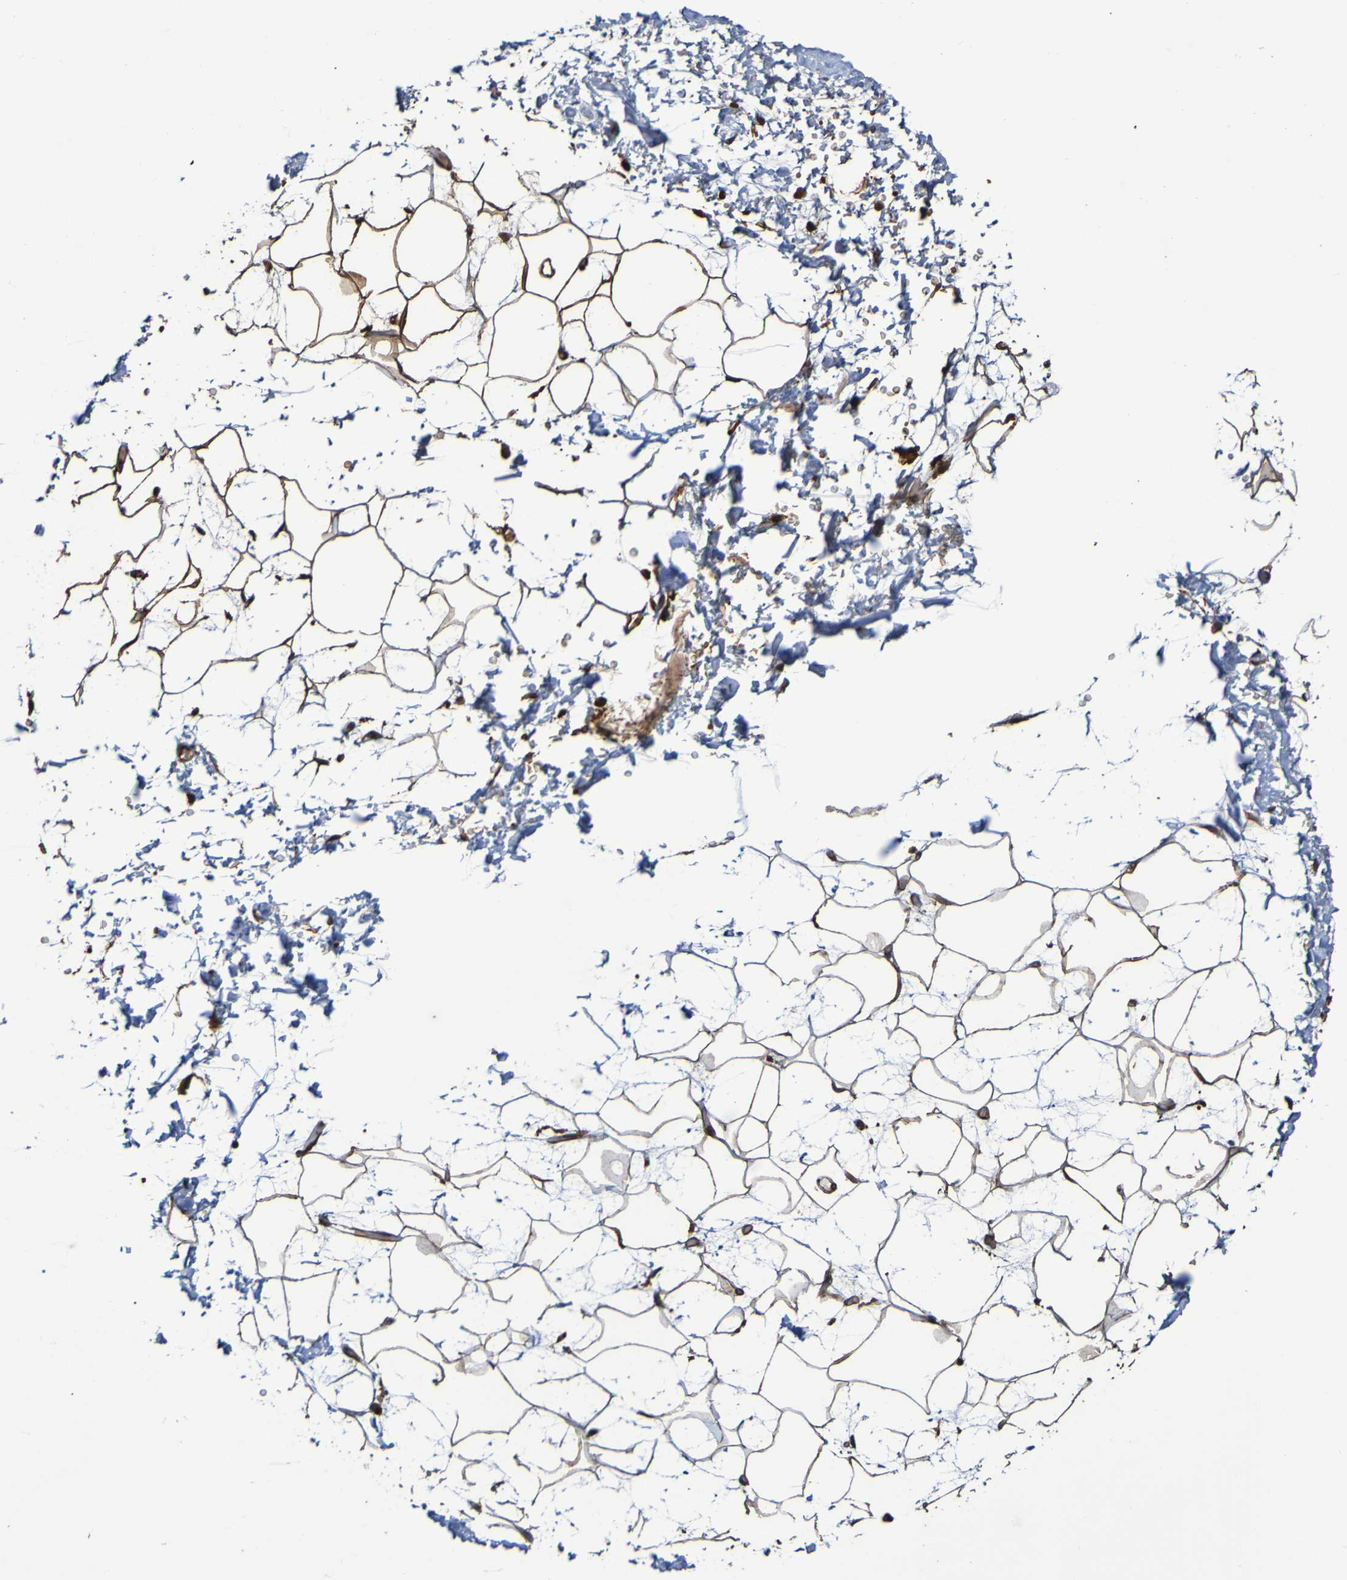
{"staining": {"intensity": "strong", "quantity": "25%-75%", "location": "cytoplasmic/membranous"}, "tissue": "adipose tissue", "cell_type": "Adipocytes", "image_type": "normal", "snomed": [{"axis": "morphology", "description": "Normal tissue, NOS"}, {"axis": "topography", "description": "Soft tissue"}], "caption": "Strong cytoplasmic/membranous staining is appreciated in about 25%-75% of adipocytes in normal adipose tissue. (Brightfield microscopy of DAB IHC at high magnification).", "gene": "UCN", "patient": {"sex": "male", "age": 72}}